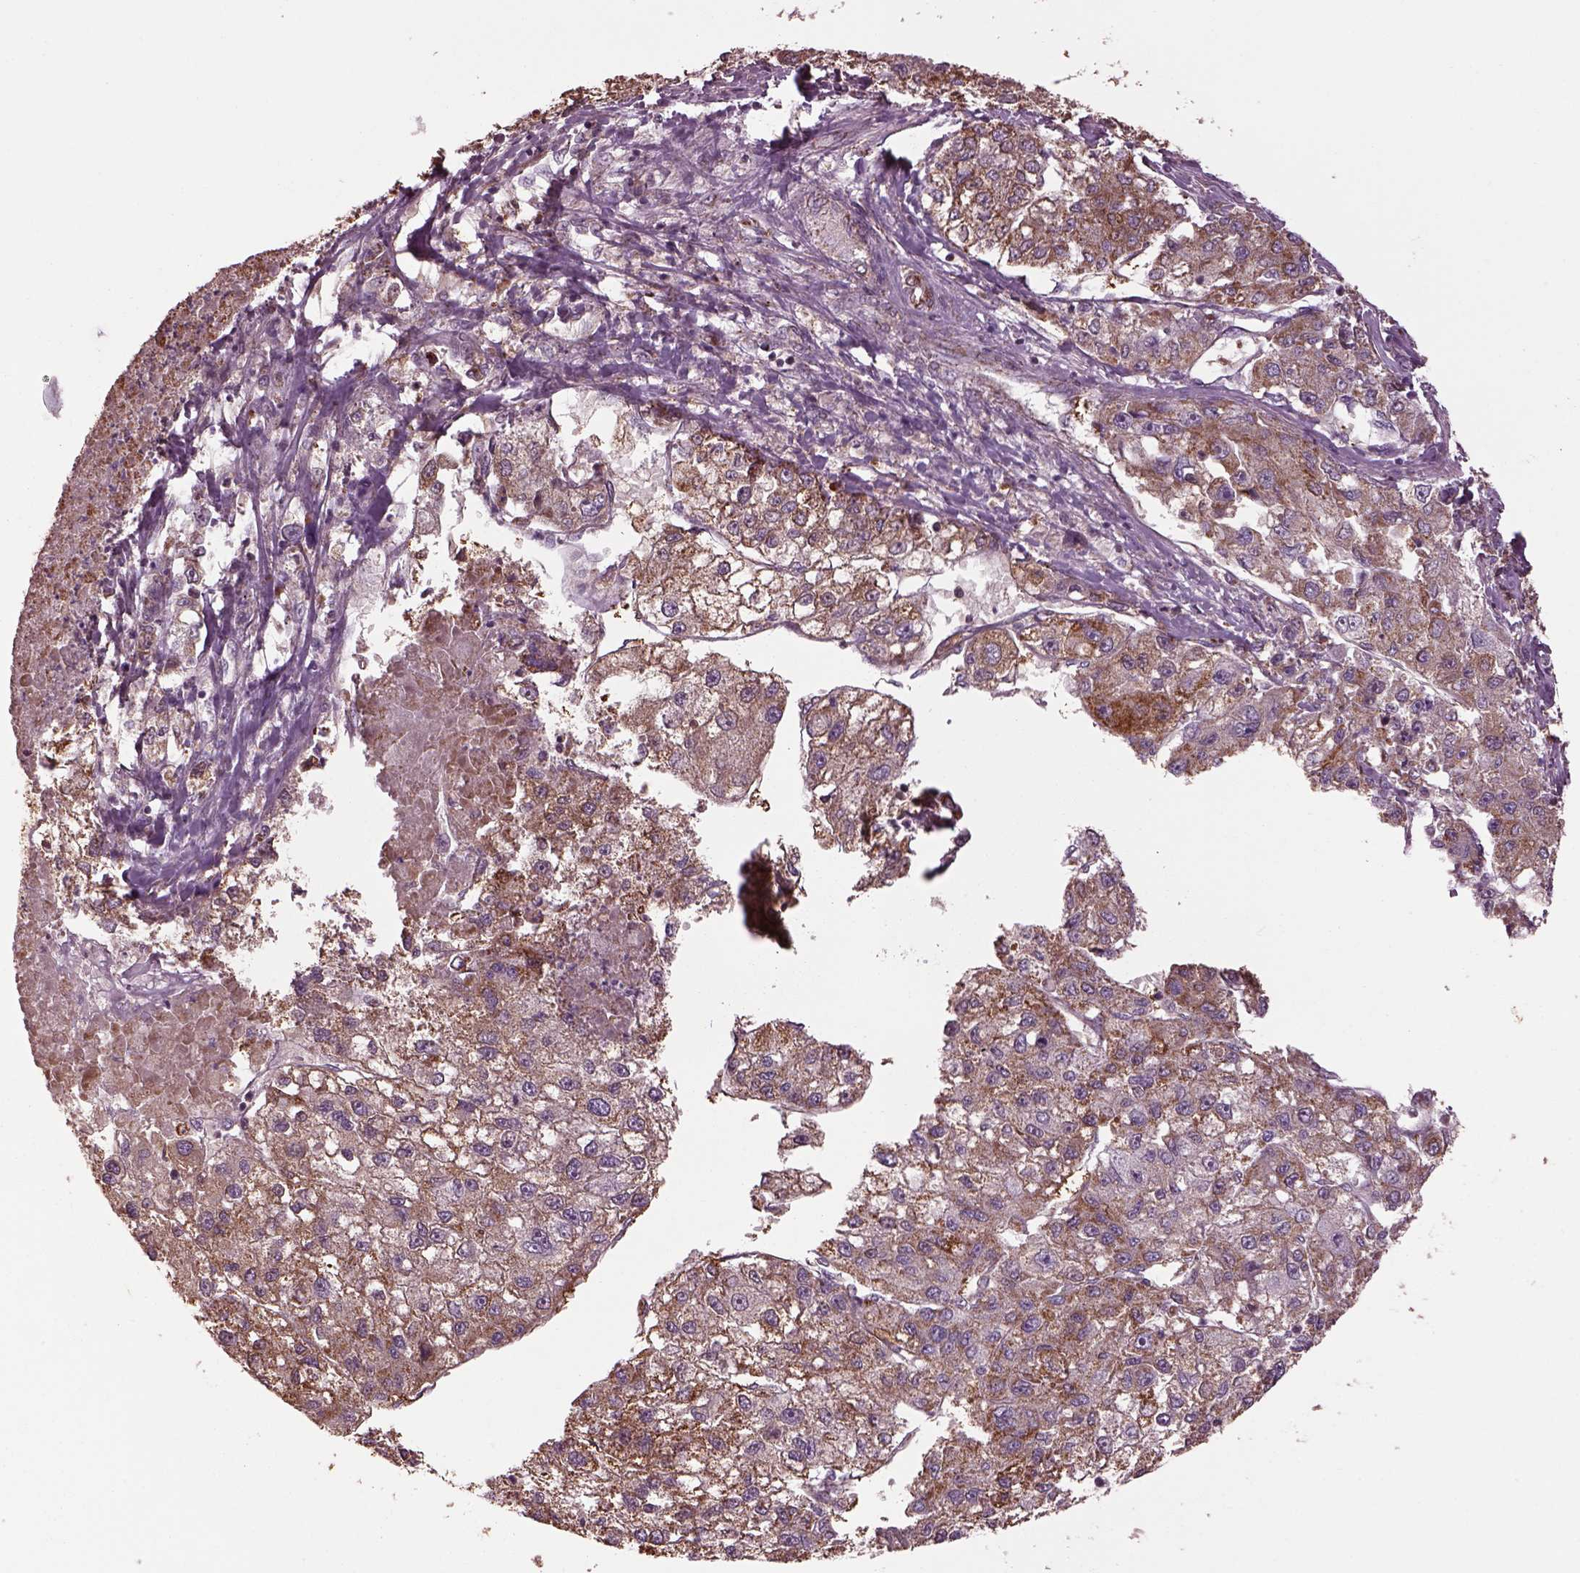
{"staining": {"intensity": "moderate", "quantity": ">75%", "location": "cytoplasmic/membranous"}, "tissue": "liver cancer", "cell_type": "Tumor cells", "image_type": "cancer", "snomed": [{"axis": "morphology", "description": "Carcinoma, Hepatocellular, NOS"}, {"axis": "topography", "description": "Liver"}], "caption": "Immunohistochemical staining of human hepatocellular carcinoma (liver) exhibits moderate cytoplasmic/membranous protein expression in approximately >75% of tumor cells.", "gene": "TMEM254", "patient": {"sex": "male", "age": 56}}